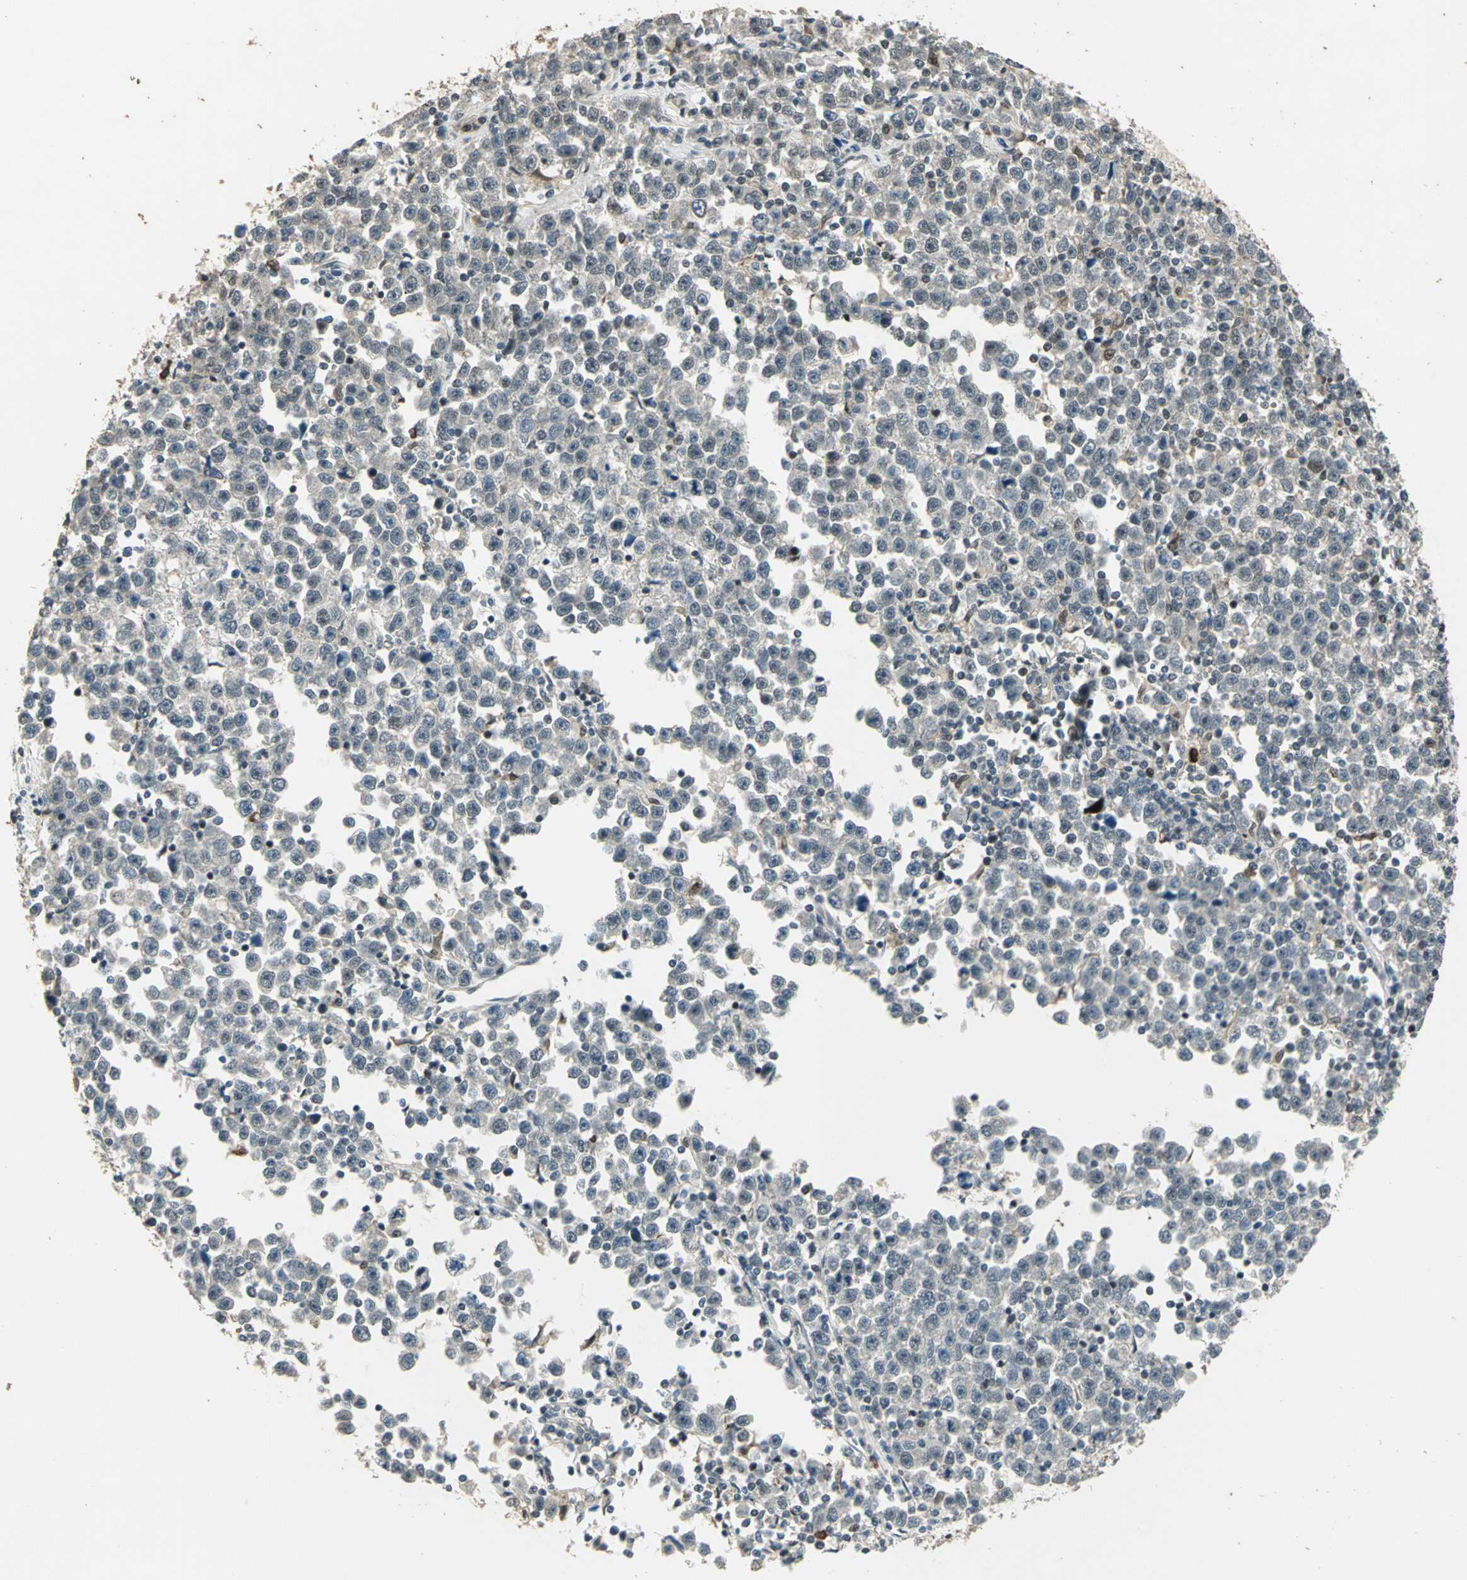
{"staining": {"intensity": "negative", "quantity": "none", "location": "none"}, "tissue": "testis cancer", "cell_type": "Tumor cells", "image_type": "cancer", "snomed": [{"axis": "morphology", "description": "Seminoma, NOS"}, {"axis": "topography", "description": "Testis"}], "caption": "Protein analysis of seminoma (testis) shows no significant expression in tumor cells.", "gene": "RAD17", "patient": {"sex": "male", "age": 43}}